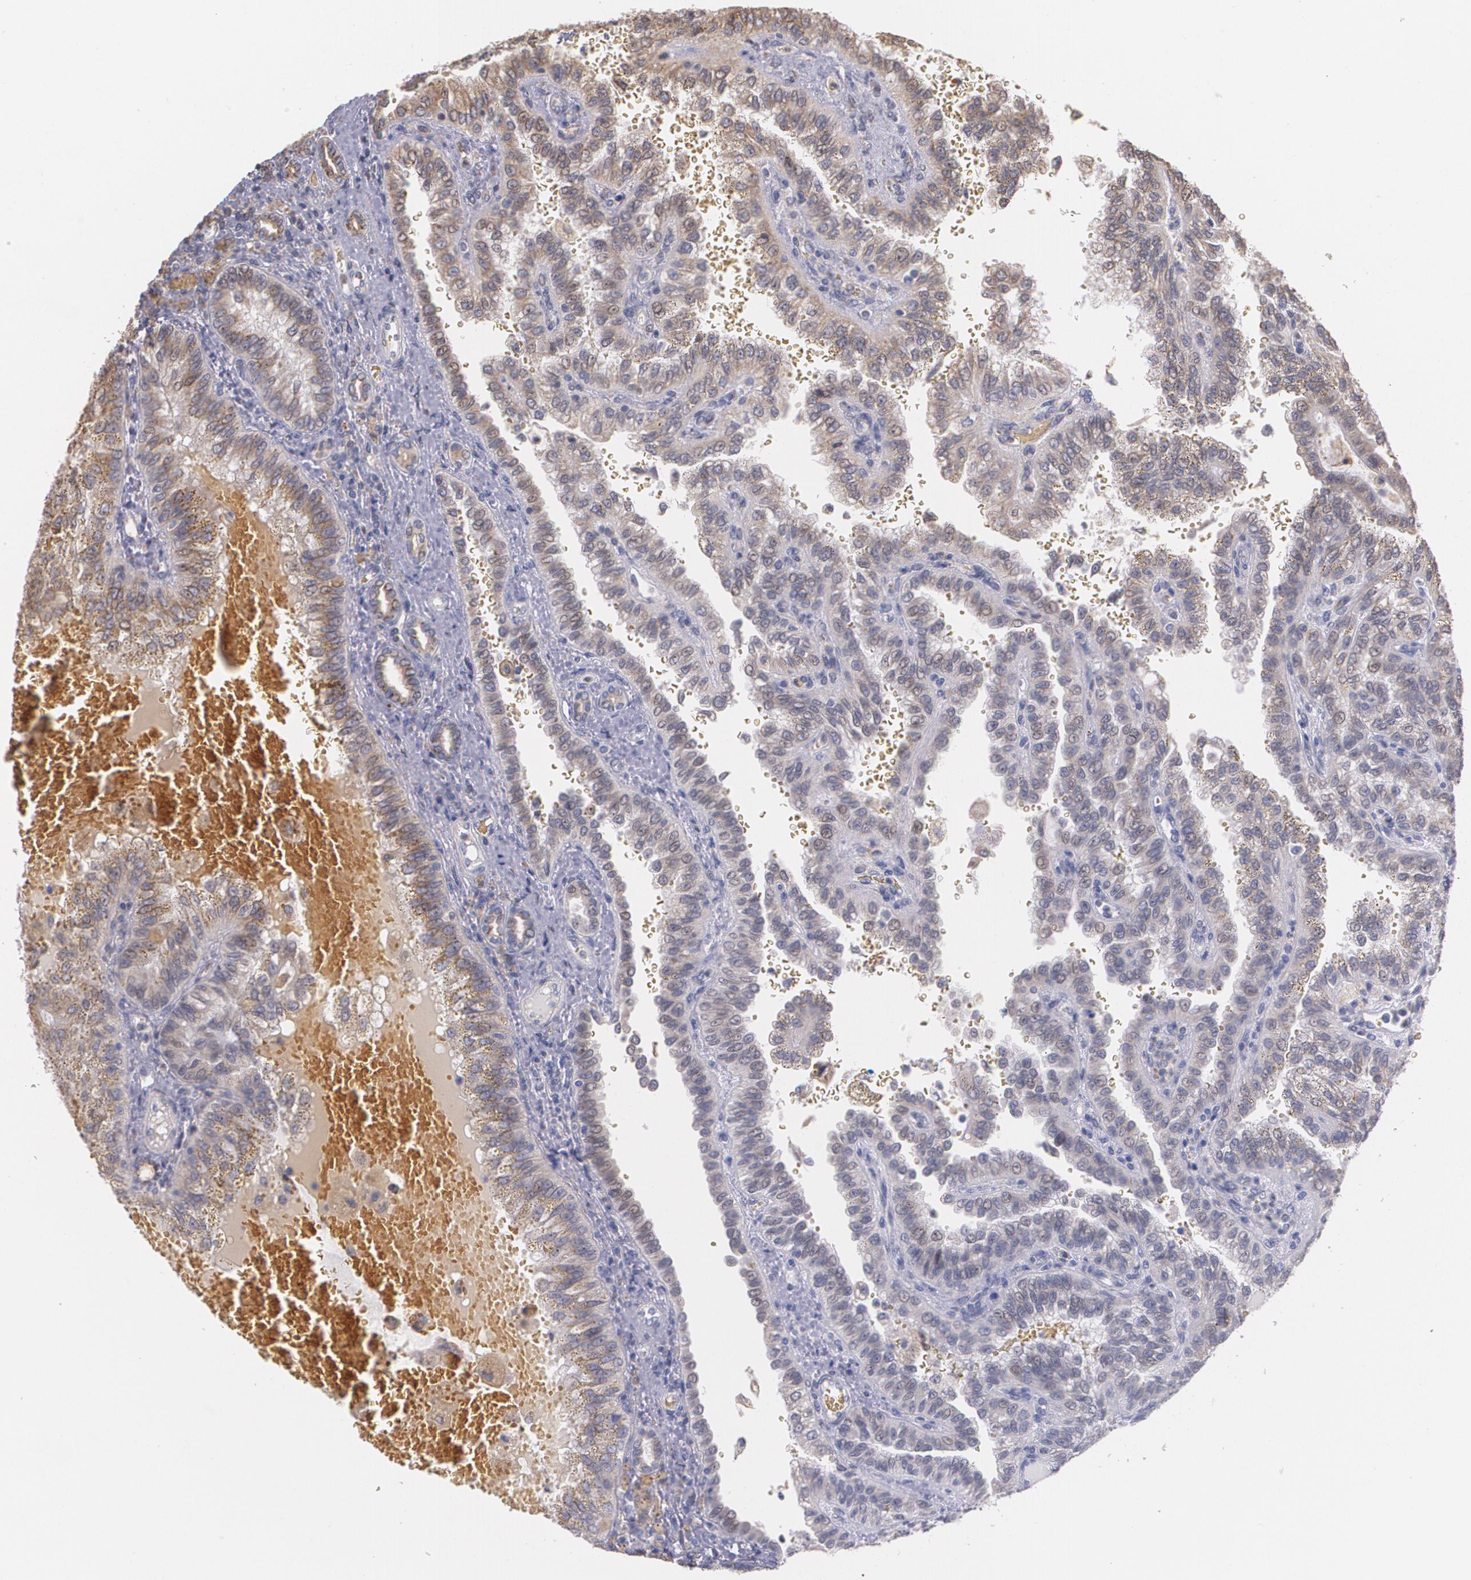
{"staining": {"intensity": "weak", "quantity": ">75%", "location": "cytoplasmic/membranous"}, "tissue": "renal cancer", "cell_type": "Tumor cells", "image_type": "cancer", "snomed": [{"axis": "morphology", "description": "Inflammation, NOS"}, {"axis": "morphology", "description": "Adenocarcinoma, NOS"}, {"axis": "topography", "description": "Kidney"}], "caption": "Protein staining of renal cancer (adenocarcinoma) tissue shows weak cytoplasmic/membranous positivity in about >75% of tumor cells.", "gene": "ATF3", "patient": {"sex": "male", "age": 68}}